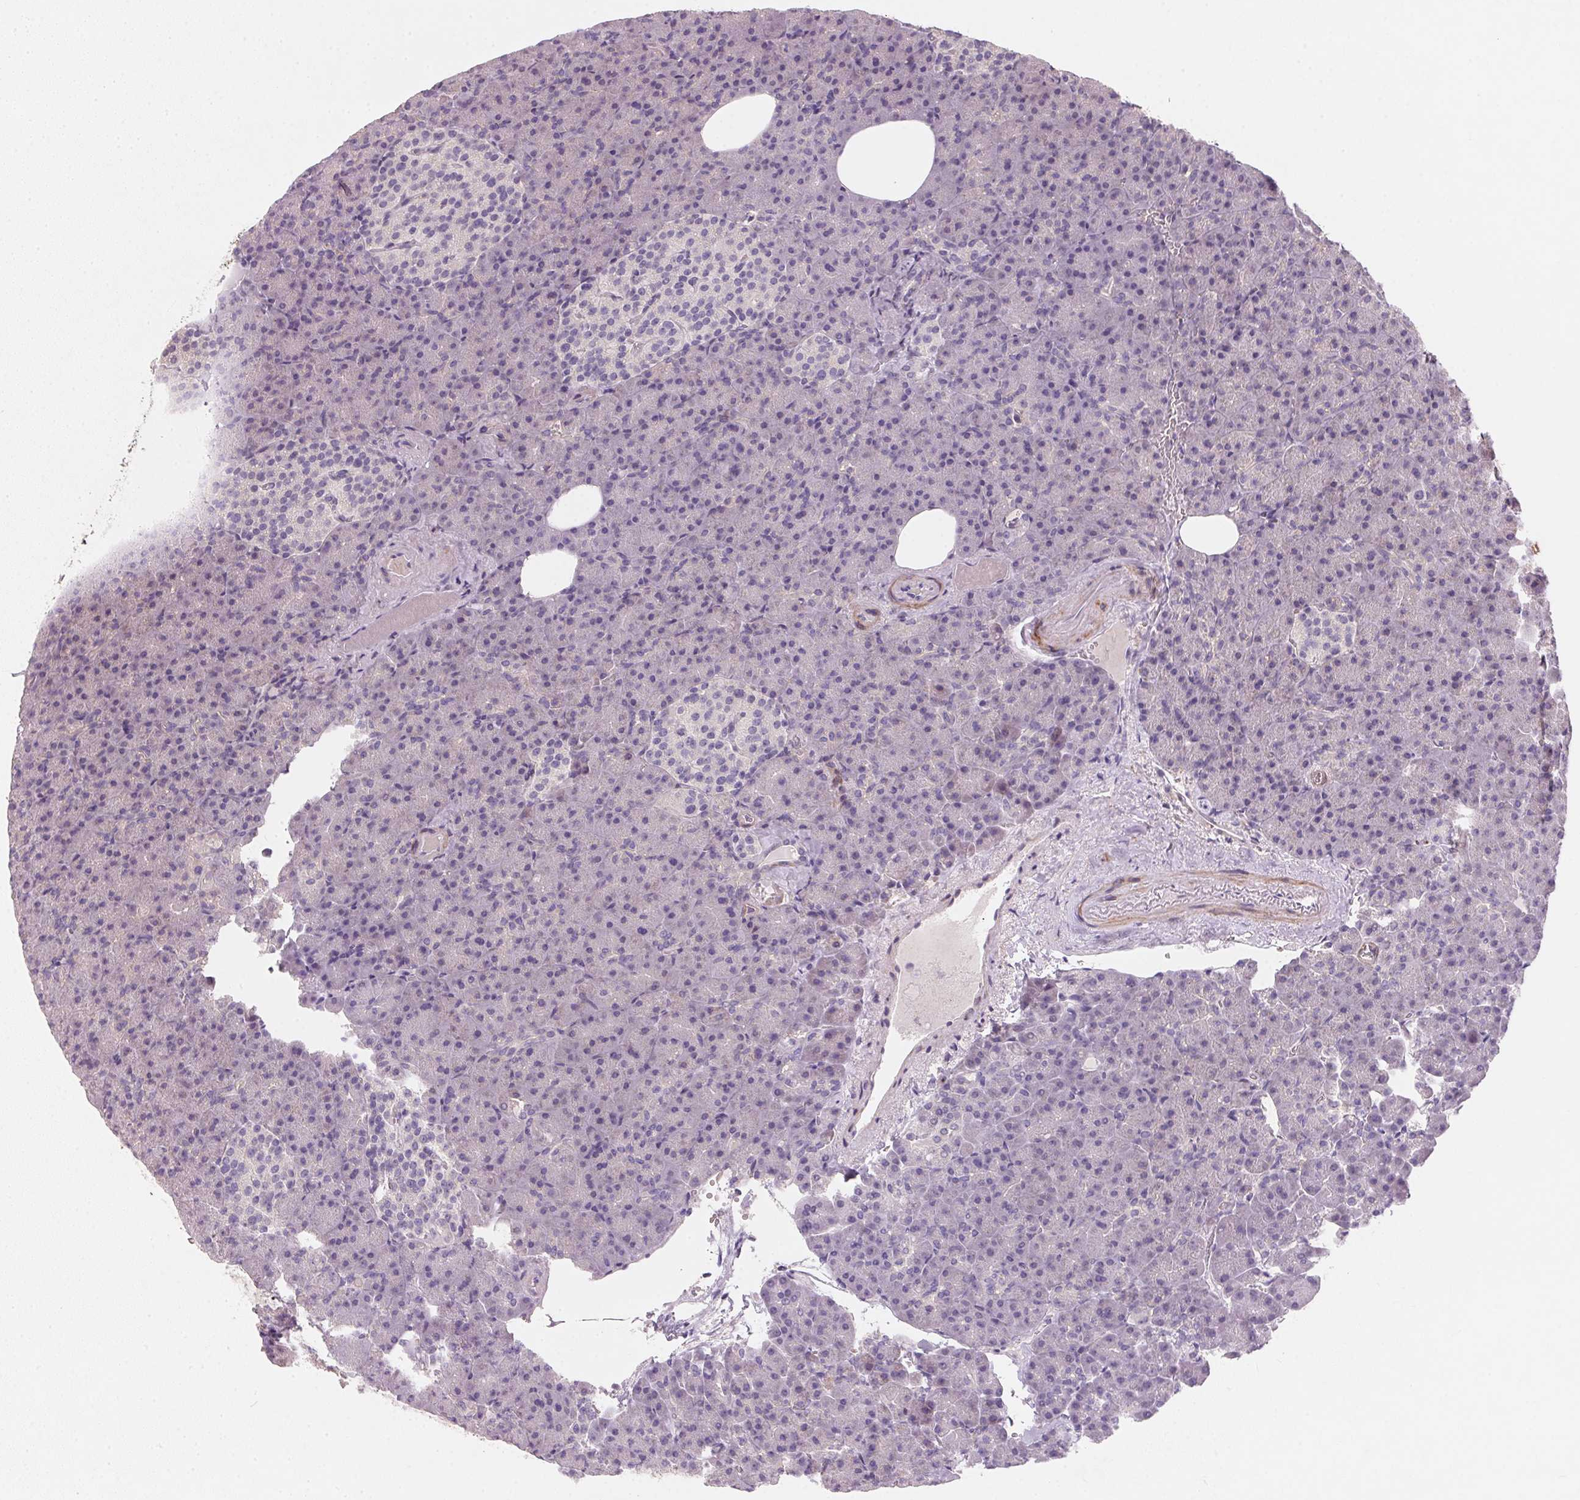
{"staining": {"intensity": "negative", "quantity": "none", "location": "none"}, "tissue": "pancreas", "cell_type": "Exocrine glandular cells", "image_type": "normal", "snomed": [{"axis": "morphology", "description": "Normal tissue, NOS"}, {"axis": "topography", "description": "Pancreas"}], "caption": "This image is of normal pancreas stained with immunohistochemistry (IHC) to label a protein in brown with the nuclei are counter-stained blue. There is no positivity in exocrine glandular cells.", "gene": "KCNK15", "patient": {"sex": "female", "age": 74}}